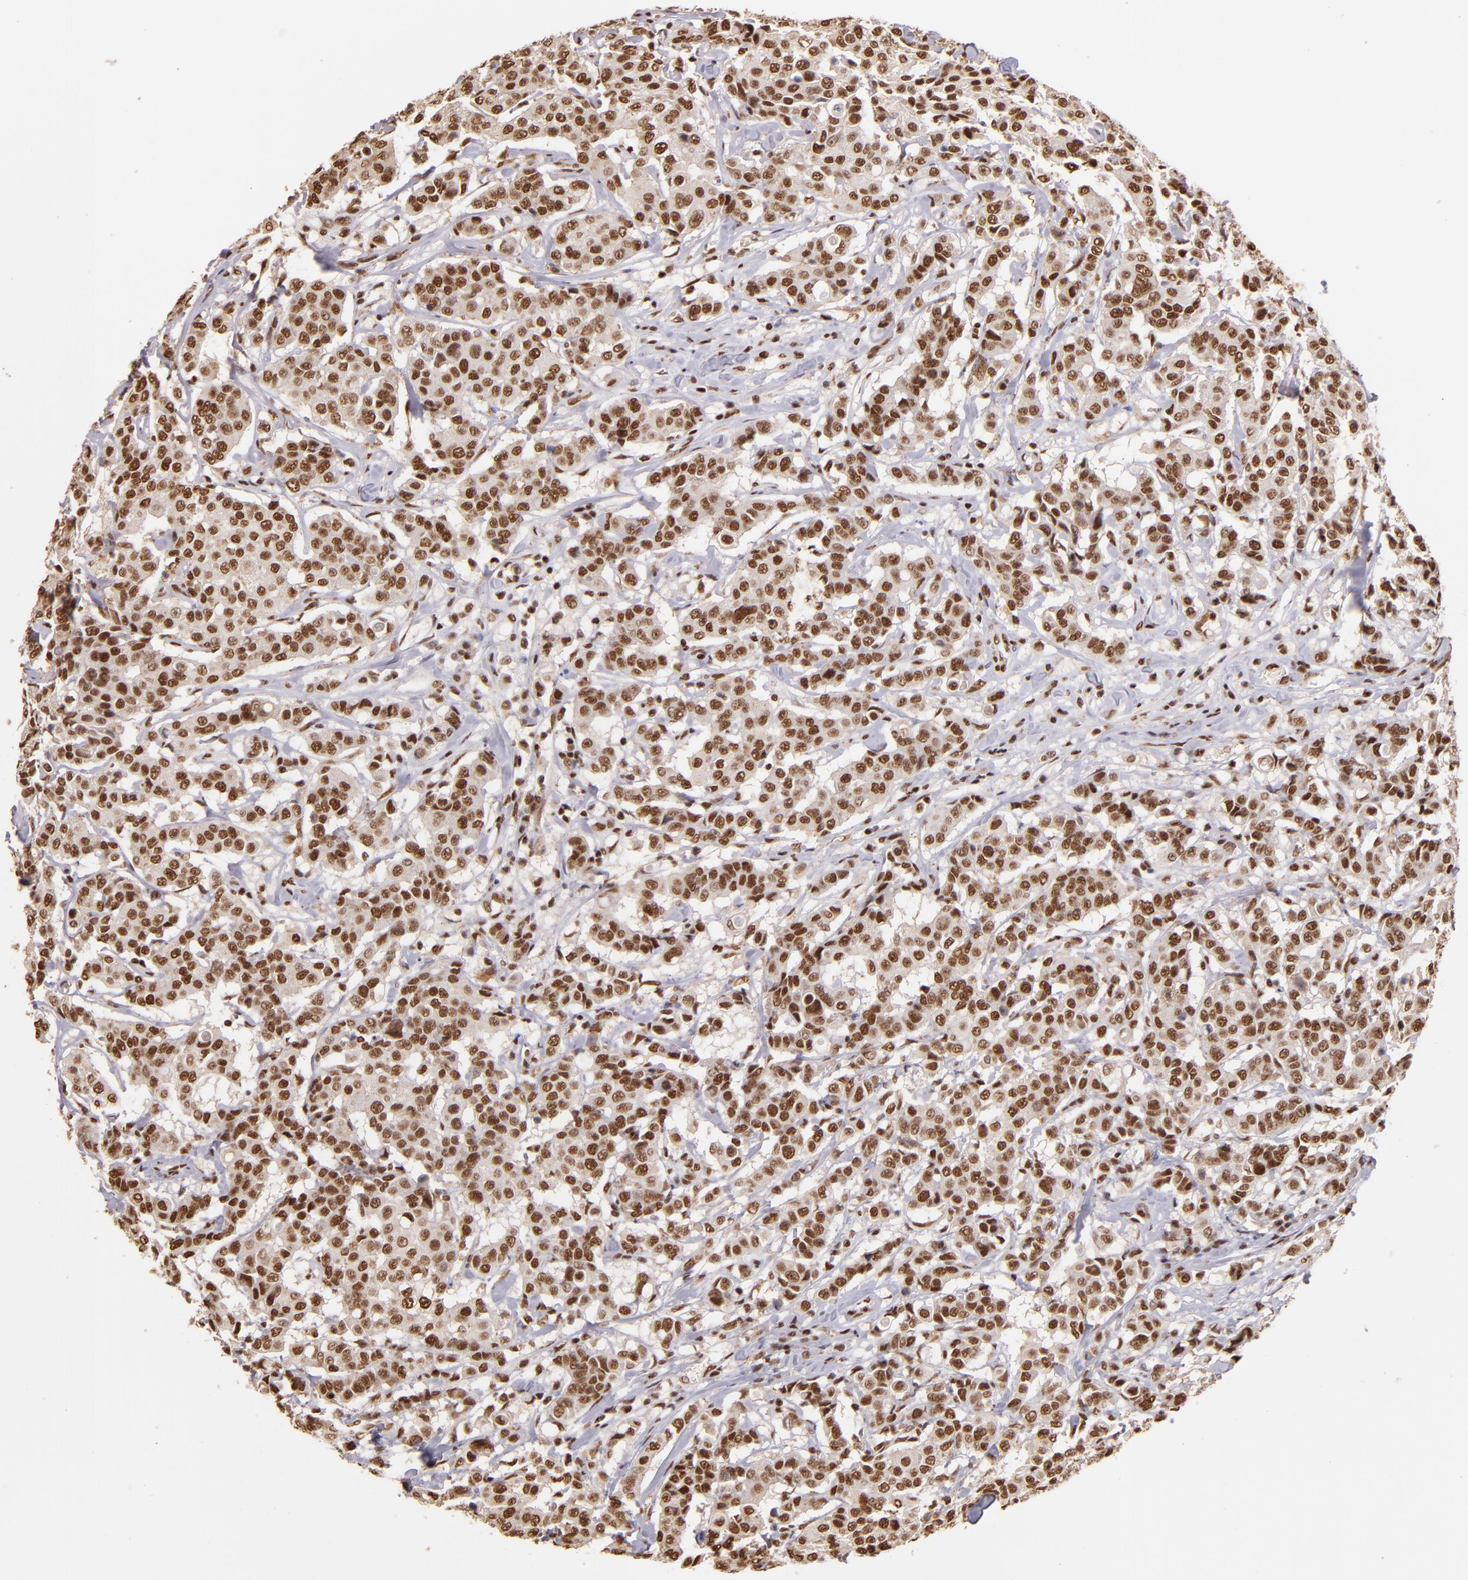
{"staining": {"intensity": "strong", "quantity": ">75%", "location": "cytoplasmic/membranous,nuclear"}, "tissue": "breast cancer", "cell_type": "Tumor cells", "image_type": "cancer", "snomed": [{"axis": "morphology", "description": "Duct carcinoma"}, {"axis": "topography", "description": "Breast"}], "caption": "An IHC histopathology image of tumor tissue is shown. Protein staining in brown highlights strong cytoplasmic/membranous and nuclear positivity in infiltrating ductal carcinoma (breast) within tumor cells.", "gene": "SP1", "patient": {"sex": "female", "age": 27}}